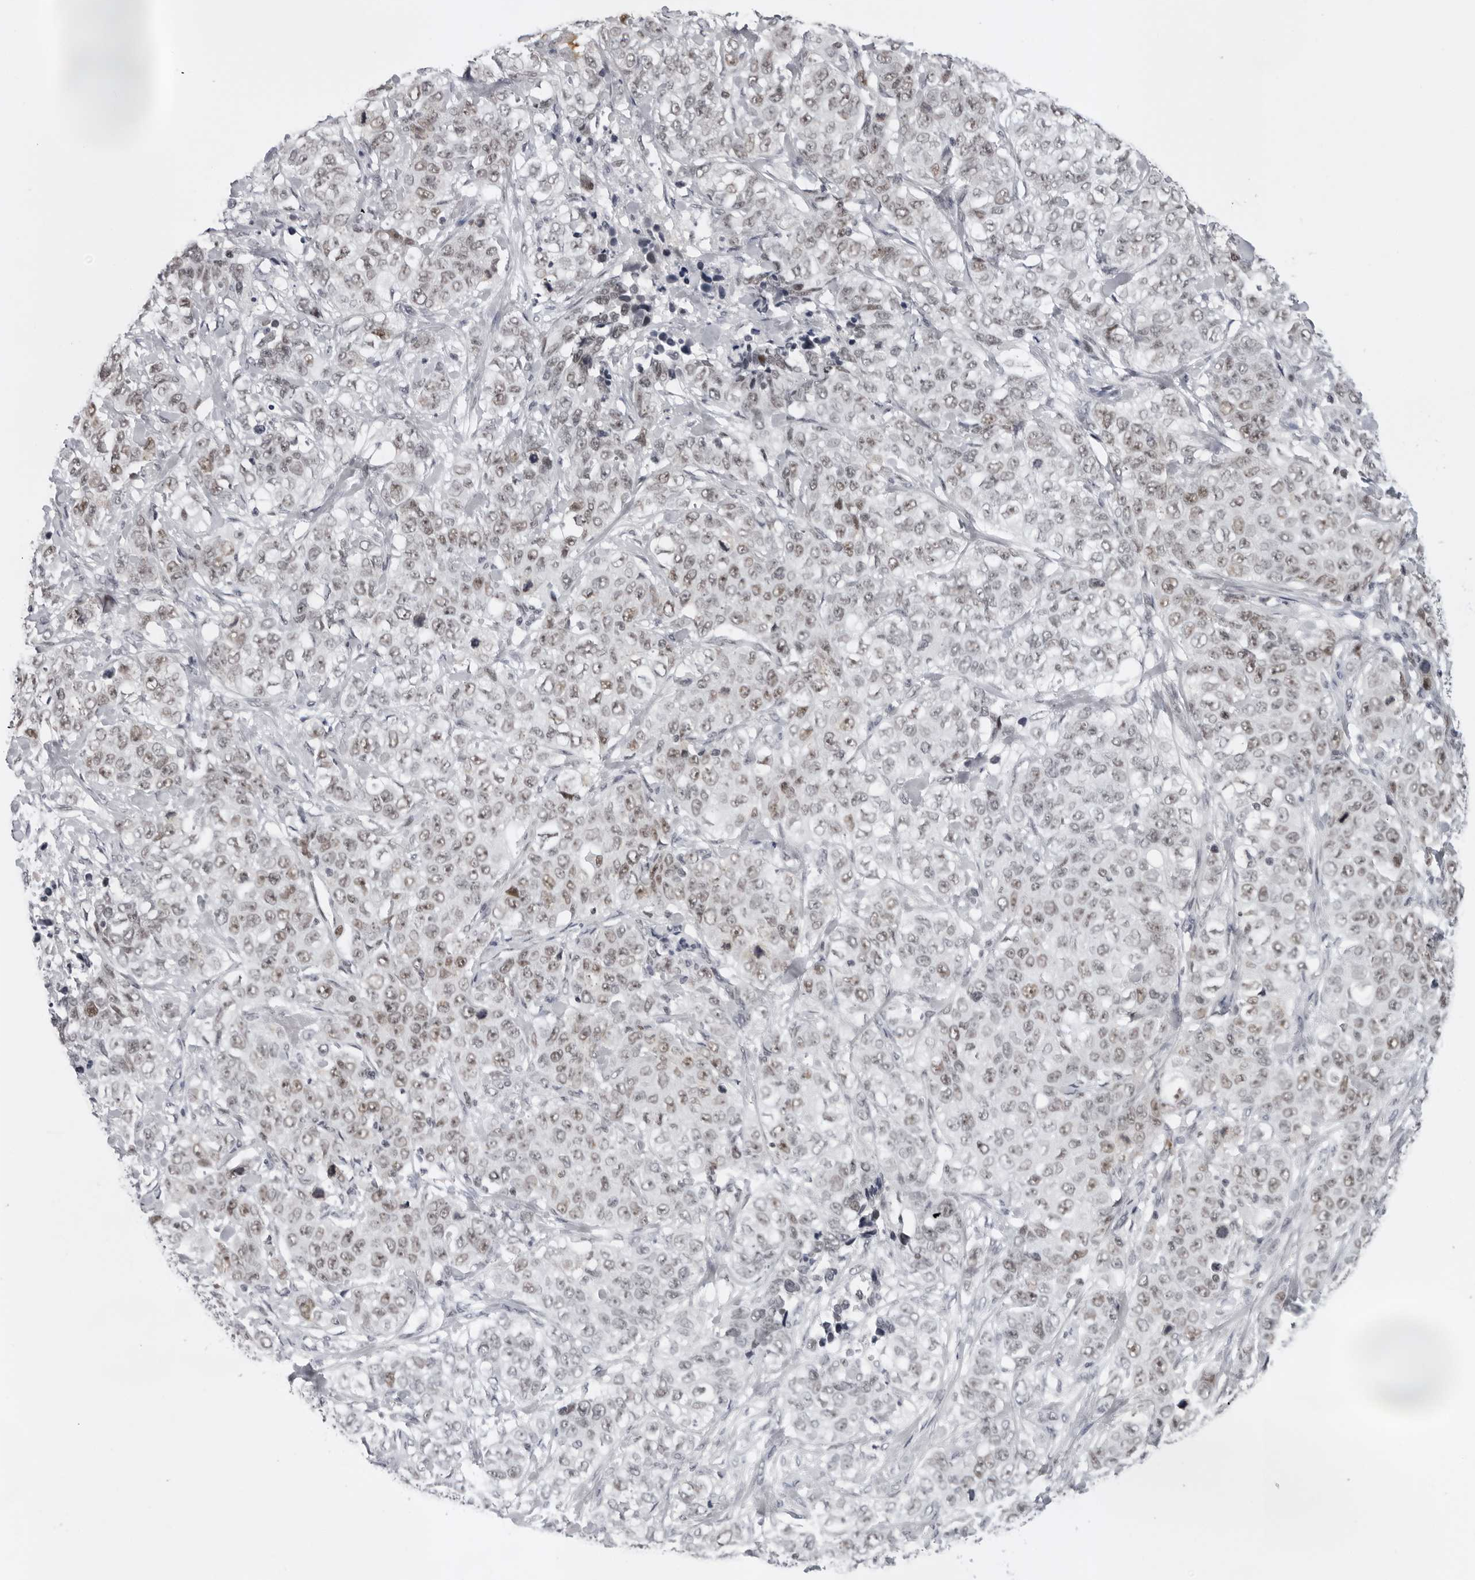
{"staining": {"intensity": "moderate", "quantity": "25%-75%", "location": "nuclear"}, "tissue": "stomach cancer", "cell_type": "Tumor cells", "image_type": "cancer", "snomed": [{"axis": "morphology", "description": "Adenocarcinoma, NOS"}, {"axis": "topography", "description": "Stomach"}], "caption": "Tumor cells exhibit medium levels of moderate nuclear expression in about 25%-75% of cells in adenocarcinoma (stomach). The staining is performed using DAB (3,3'-diaminobenzidine) brown chromogen to label protein expression. The nuclei are counter-stained blue using hematoxylin.", "gene": "USP1", "patient": {"sex": "male", "age": 48}}